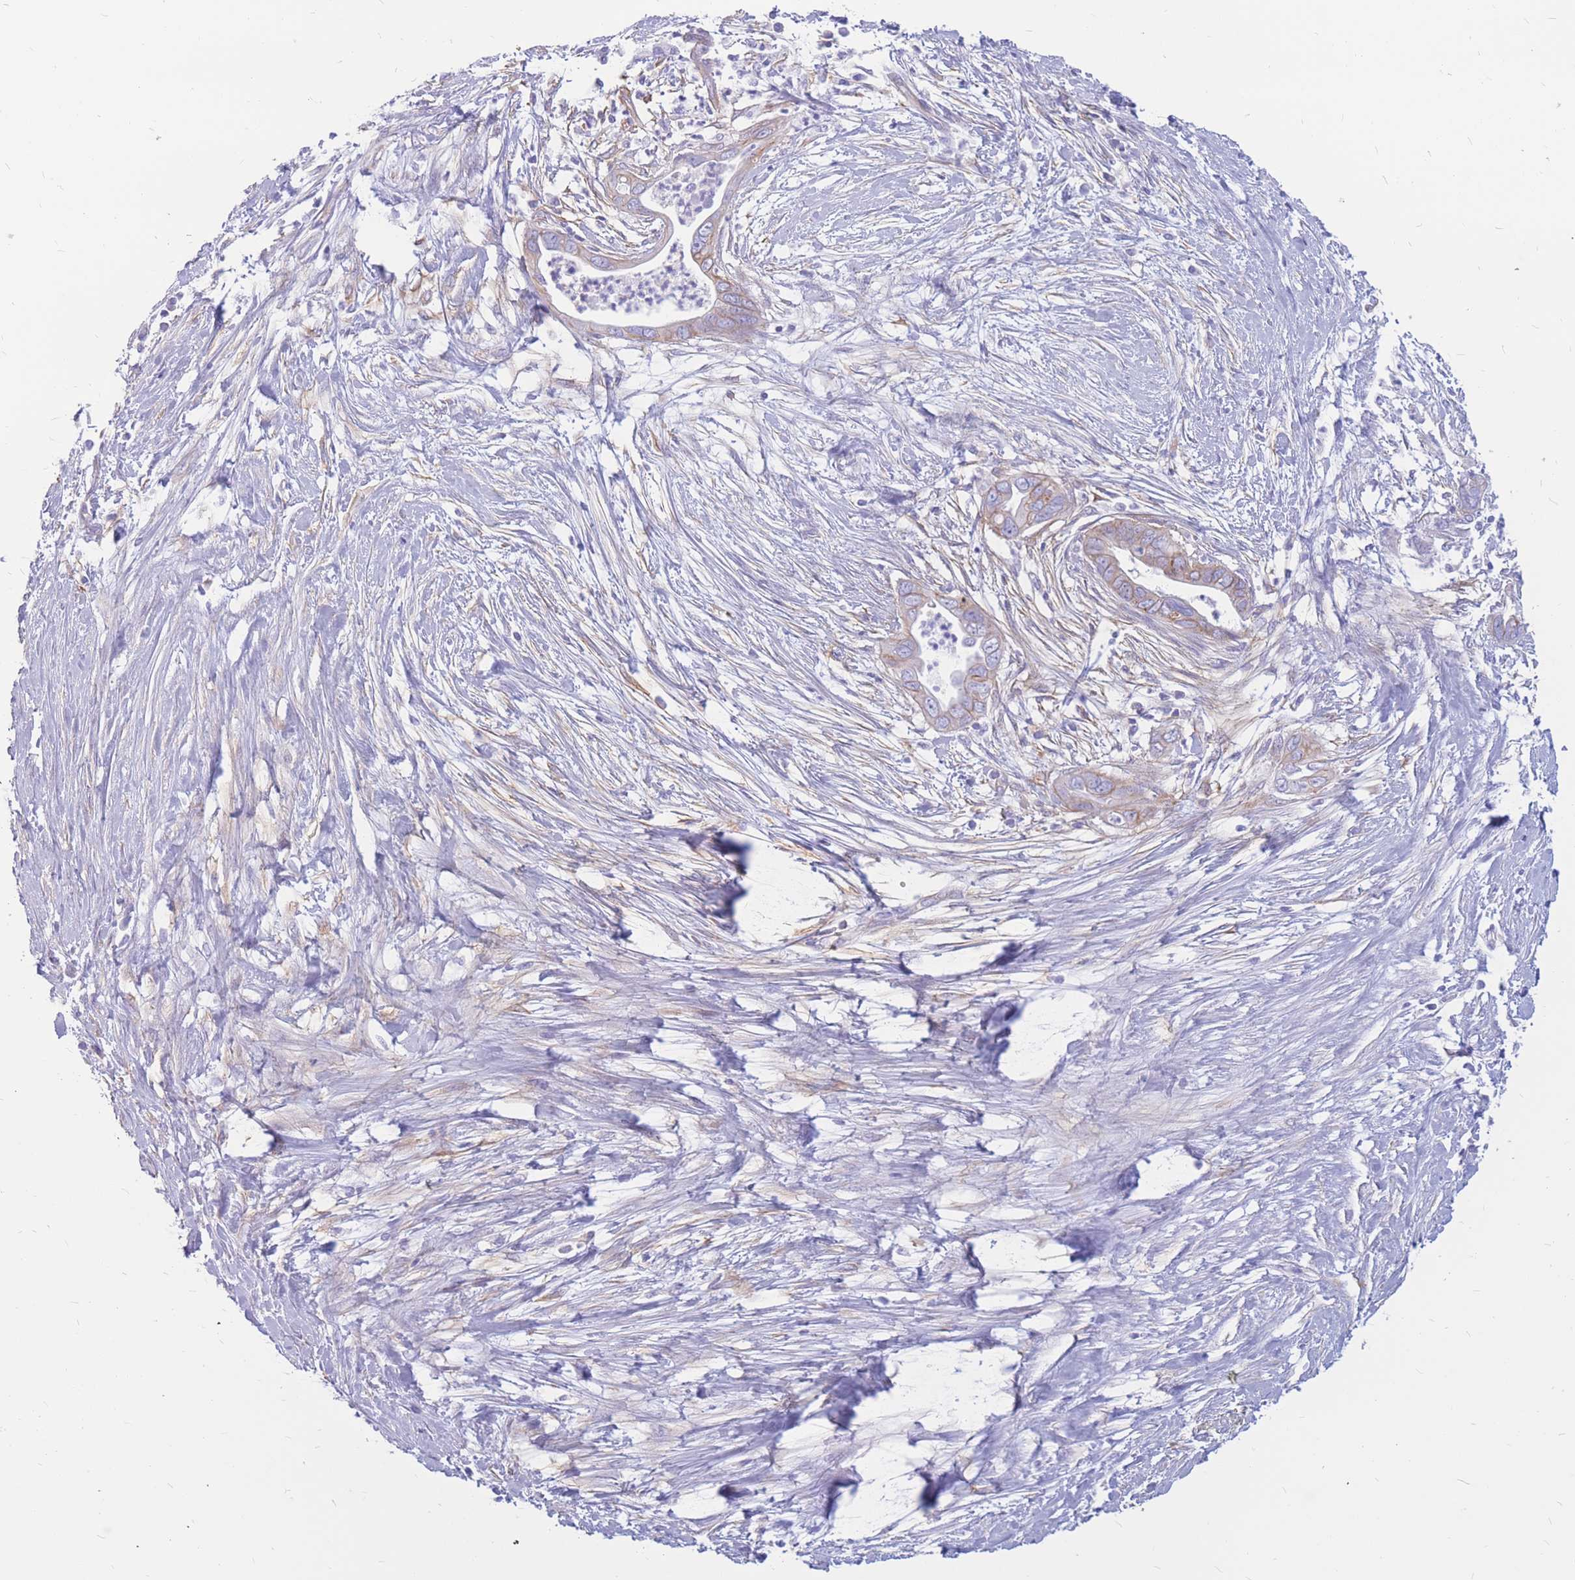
{"staining": {"intensity": "moderate", "quantity": "25%-75%", "location": "cytoplasmic/membranous"}, "tissue": "pancreatic cancer", "cell_type": "Tumor cells", "image_type": "cancer", "snomed": [{"axis": "morphology", "description": "Adenocarcinoma, NOS"}, {"axis": "topography", "description": "Pancreas"}], "caption": "Immunohistochemistry of pancreatic adenocarcinoma shows medium levels of moderate cytoplasmic/membranous expression in approximately 25%-75% of tumor cells. (brown staining indicates protein expression, while blue staining denotes nuclei).", "gene": "ADD2", "patient": {"sex": "male", "age": 75}}